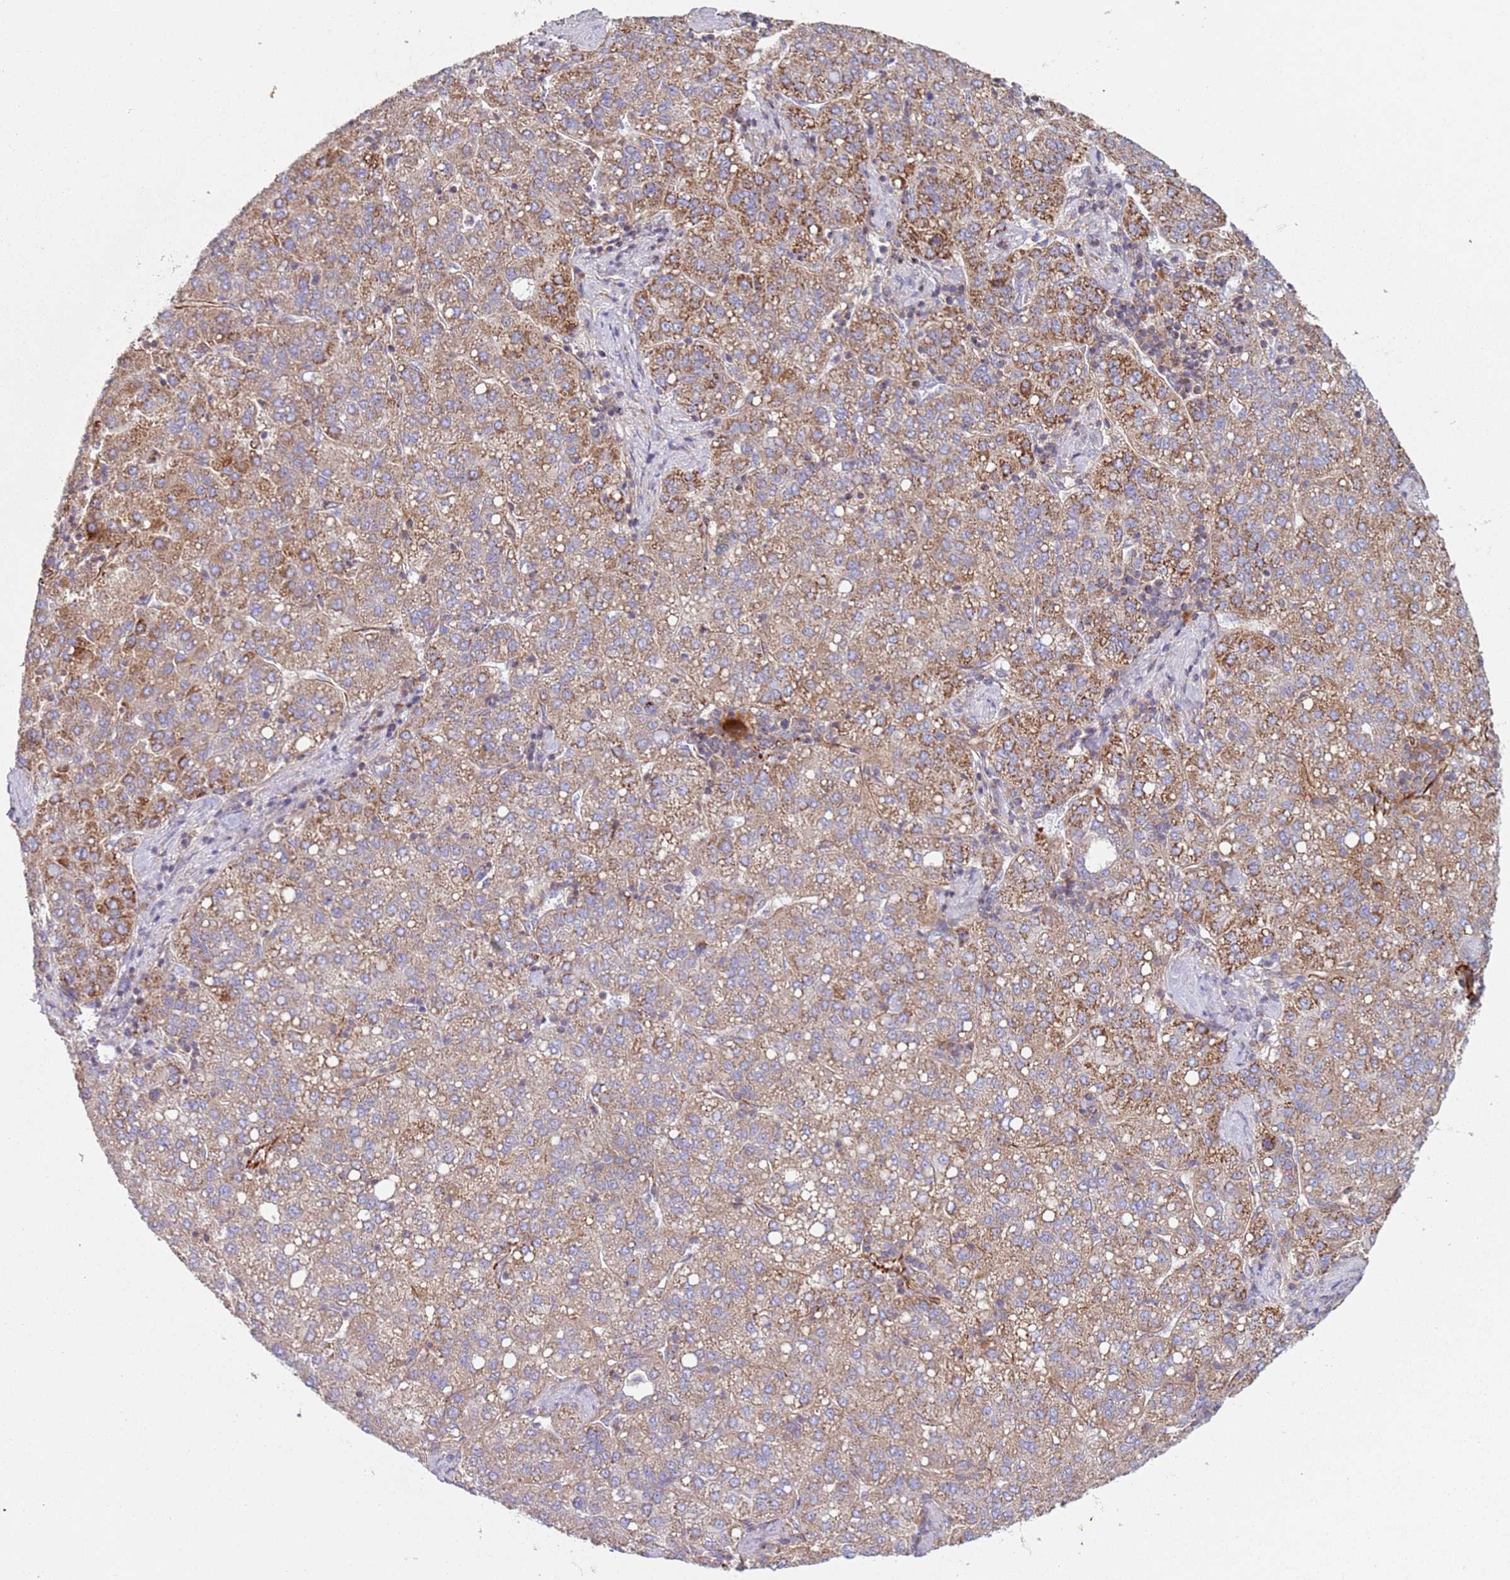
{"staining": {"intensity": "moderate", "quantity": ">75%", "location": "cytoplasmic/membranous"}, "tissue": "liver cancer", "cell_type": "Tumor cells", "image_type": "cancer", "snomed": [{"axis": "morphology", "description": "Carcinoma, Hepatocellular, NOS"}, {"axis": "topography", "description": "Liver"}], "caption": "DAB (3,3'-diaminobenzidine) immunohistochemical staining of human liver cancer exhibits moderate cytoplasmic/membranous protein staining in about >75% of tumor cells.", "gene": "SNAPIN", "patient": {"sex": "male", "age": 65}}